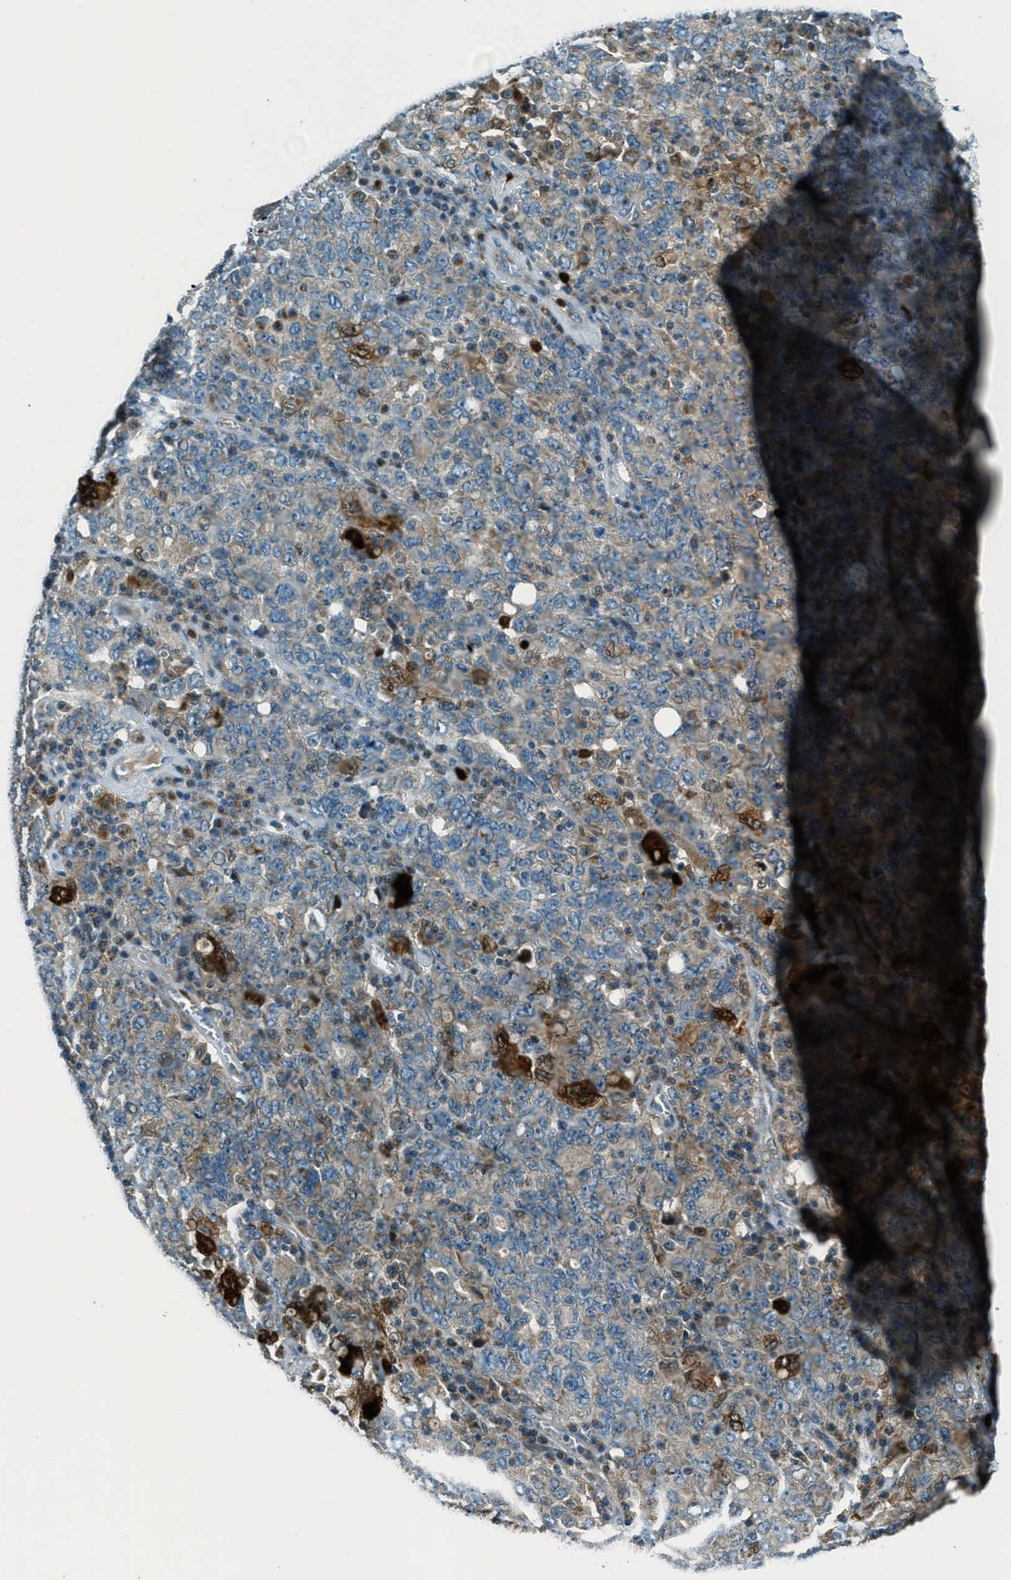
{"staining": {"intensity": "moderate", "quantity": "<25%", "location": "cytoplasmic/membranous"}, "tissue": "ovarian cancer", "cell_type": "Tumor cells", "image_type": "cancer", "snomed": [{"axis": "morphology", "description": "Carcinoma, endometroid"}, {"axis": "topography", "description": "Ovary"}], "caption": "The histopathology image reveals staining of endometroid carcinoma (ovarian), revealing moderate cytoplasmic/membranous protein expression (brown color) within tumor cells.", "gene": "FAR1", "patient": {"sex": "female", "age": 62}}